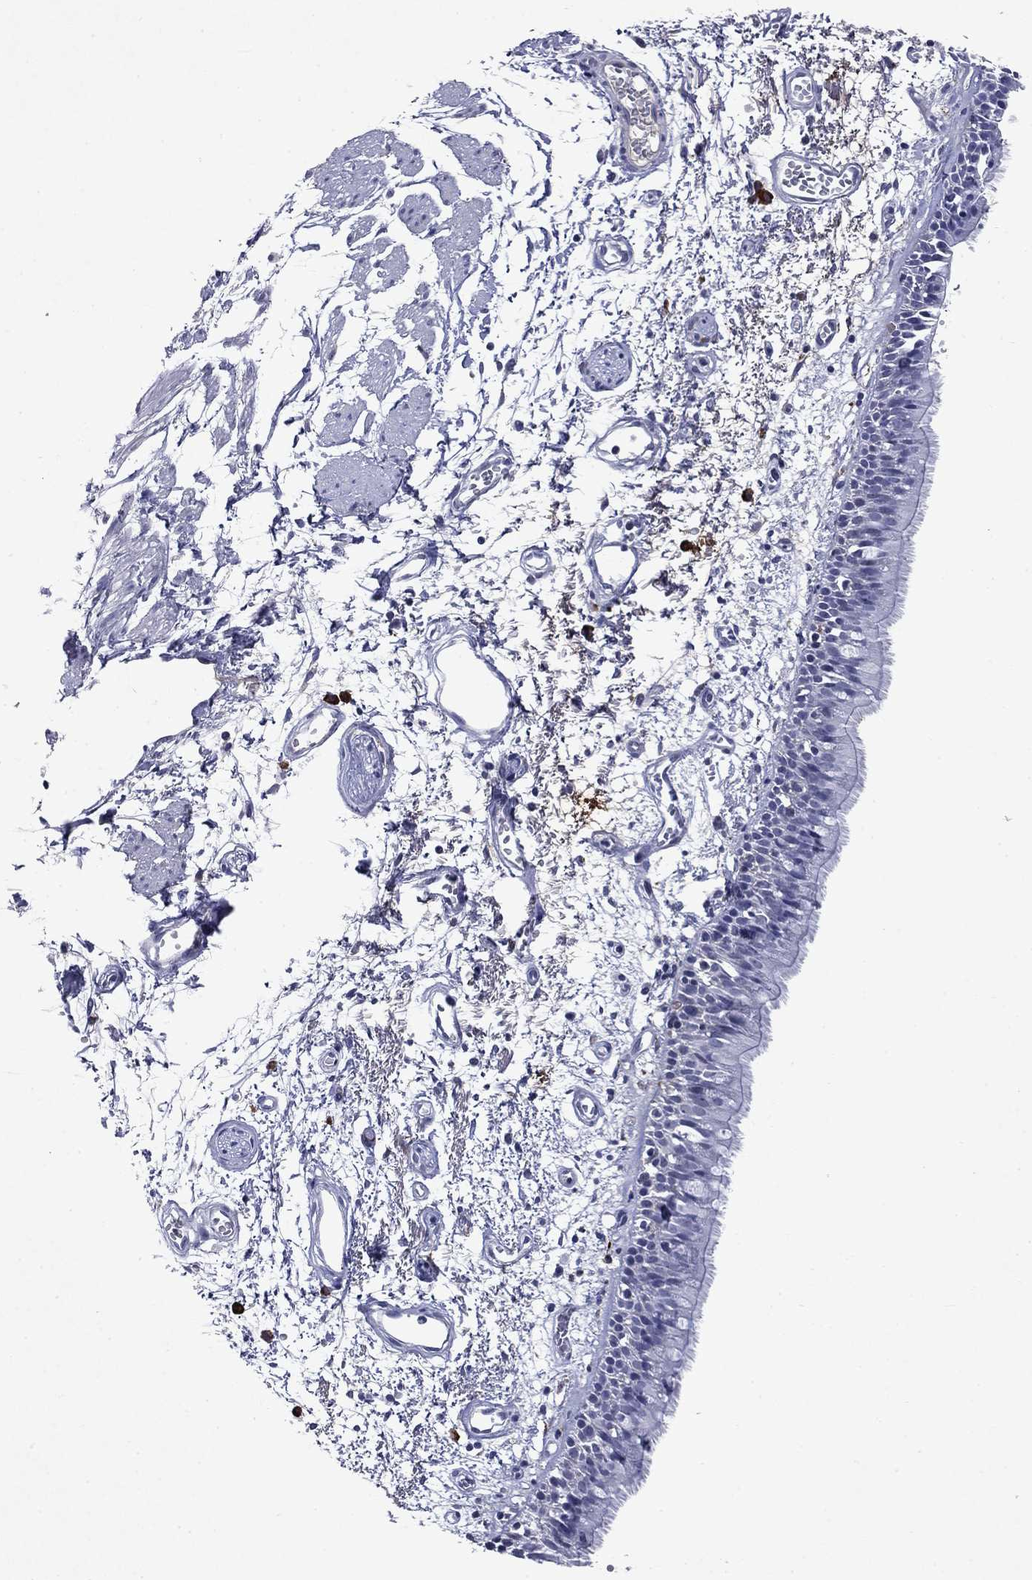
{"staining": {"intensity": "negative", "quantity": "none", "location": "none"}, "tissue": "bronchus", "cell_type": "Respiratory epithelial cells", "image_type": "normal", "snomed": [{"axis": "morphology", "description": "Normal tissue, NOS"}, {"axis": "morphology", "description": "Squamous cell carcinoma, NOS"}, {"axis": "topography", "description": "Cartilage tissue"}, {"axis": "topography", "description": "Bronchus"}, {"axis": "topography", "description": "Lung"}], "caption": "Immunohistochemical staining of benign bronchus exhibits no significant expression in respiratory epithelial cells.", "gene": "ECM1", "patient": {"sex": "male", "age": 66}}